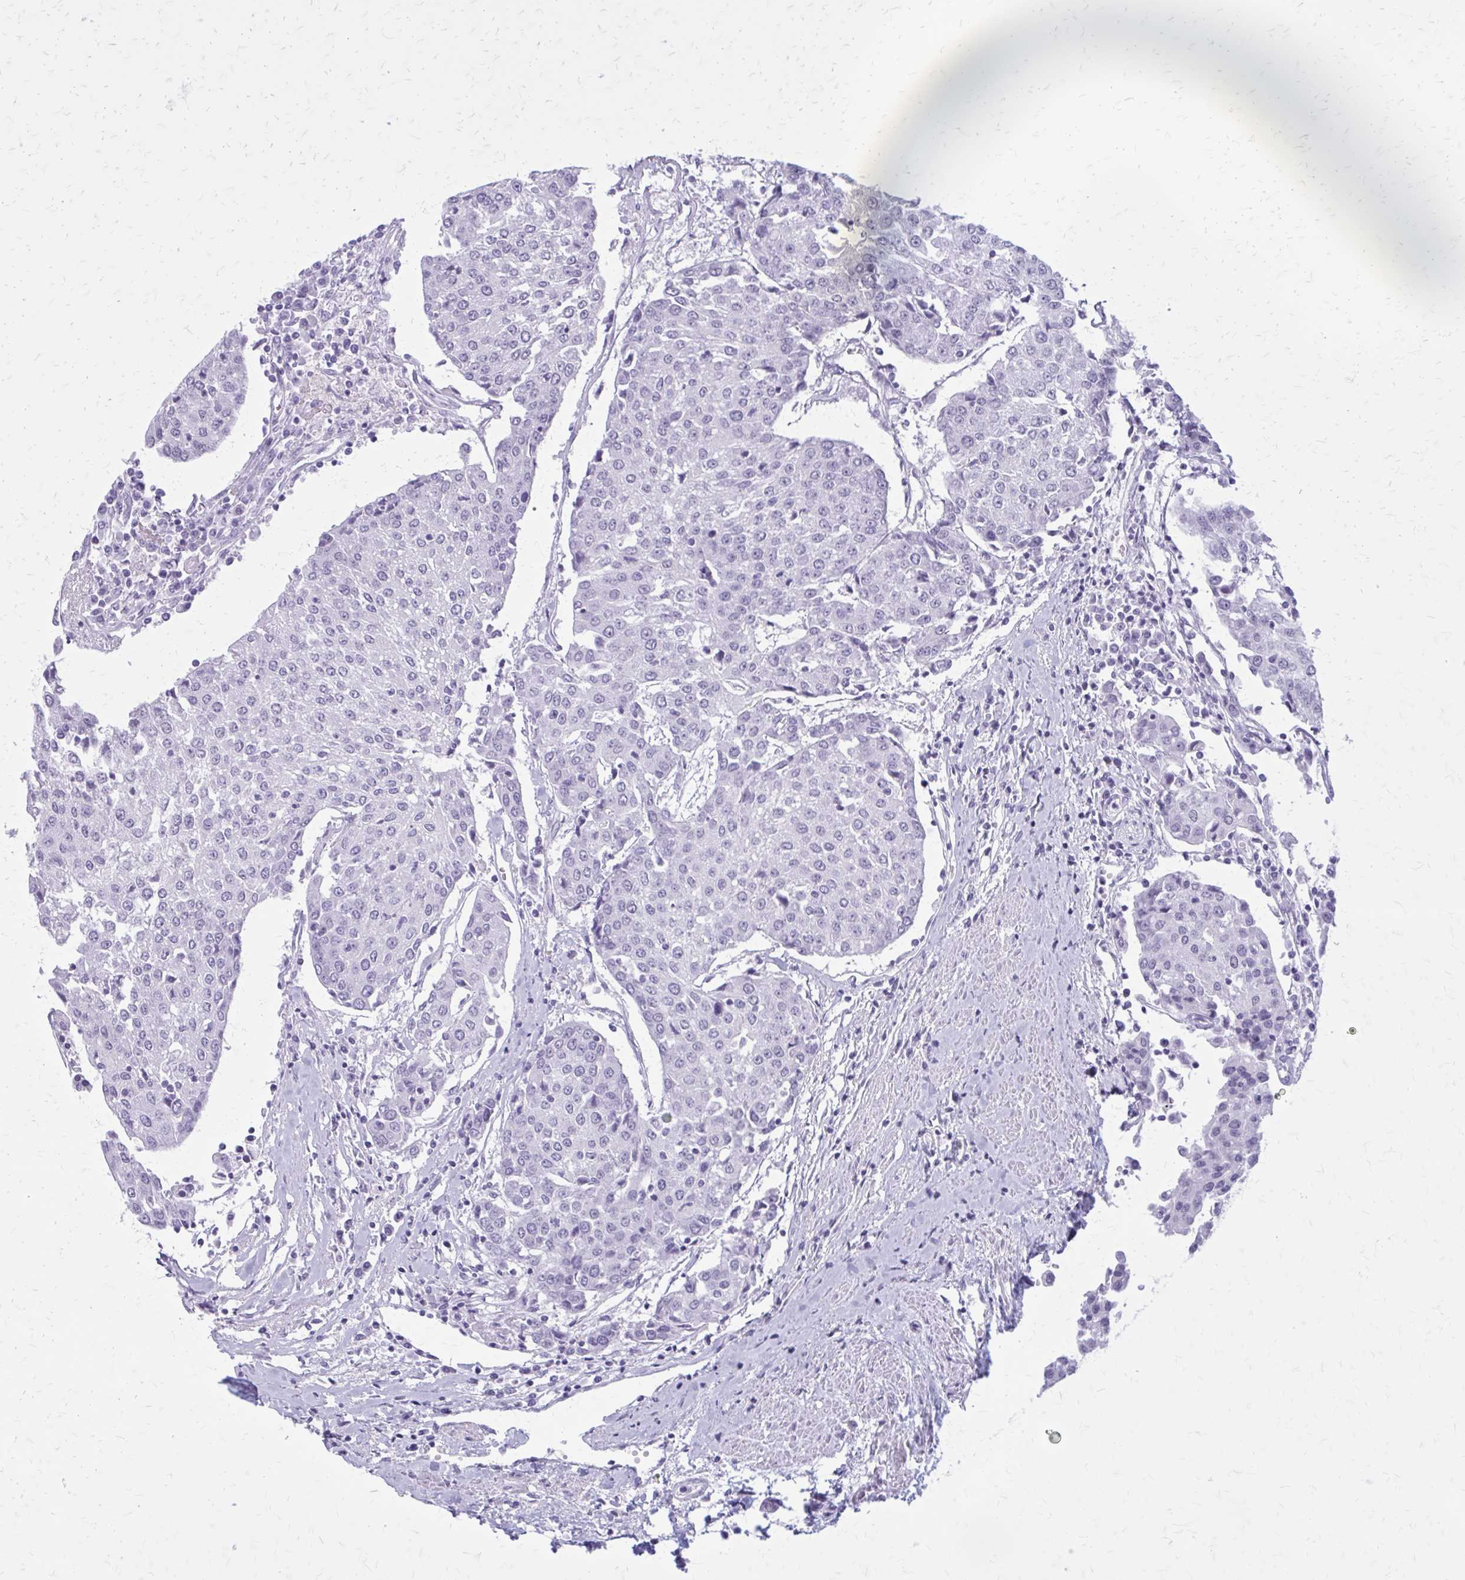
{"staining": {"intensity": "negative", "quantity": "none", "location": "none"}, "tissue": "urothelial cancer", "cell_type": "Tumor cells", "image_type": "cancer", "snomed": [{"axis": "morphology", "description": "Urothelial carcinoma, High grade"}, {"axis": "topography", "description": "Urinary bladder"}], "caption": "A photomicrograph of human urothelial cancer is negative for staining in tumor cells.", "gene": "GAD1", "patient": {"sex": "female", "age": 85}}